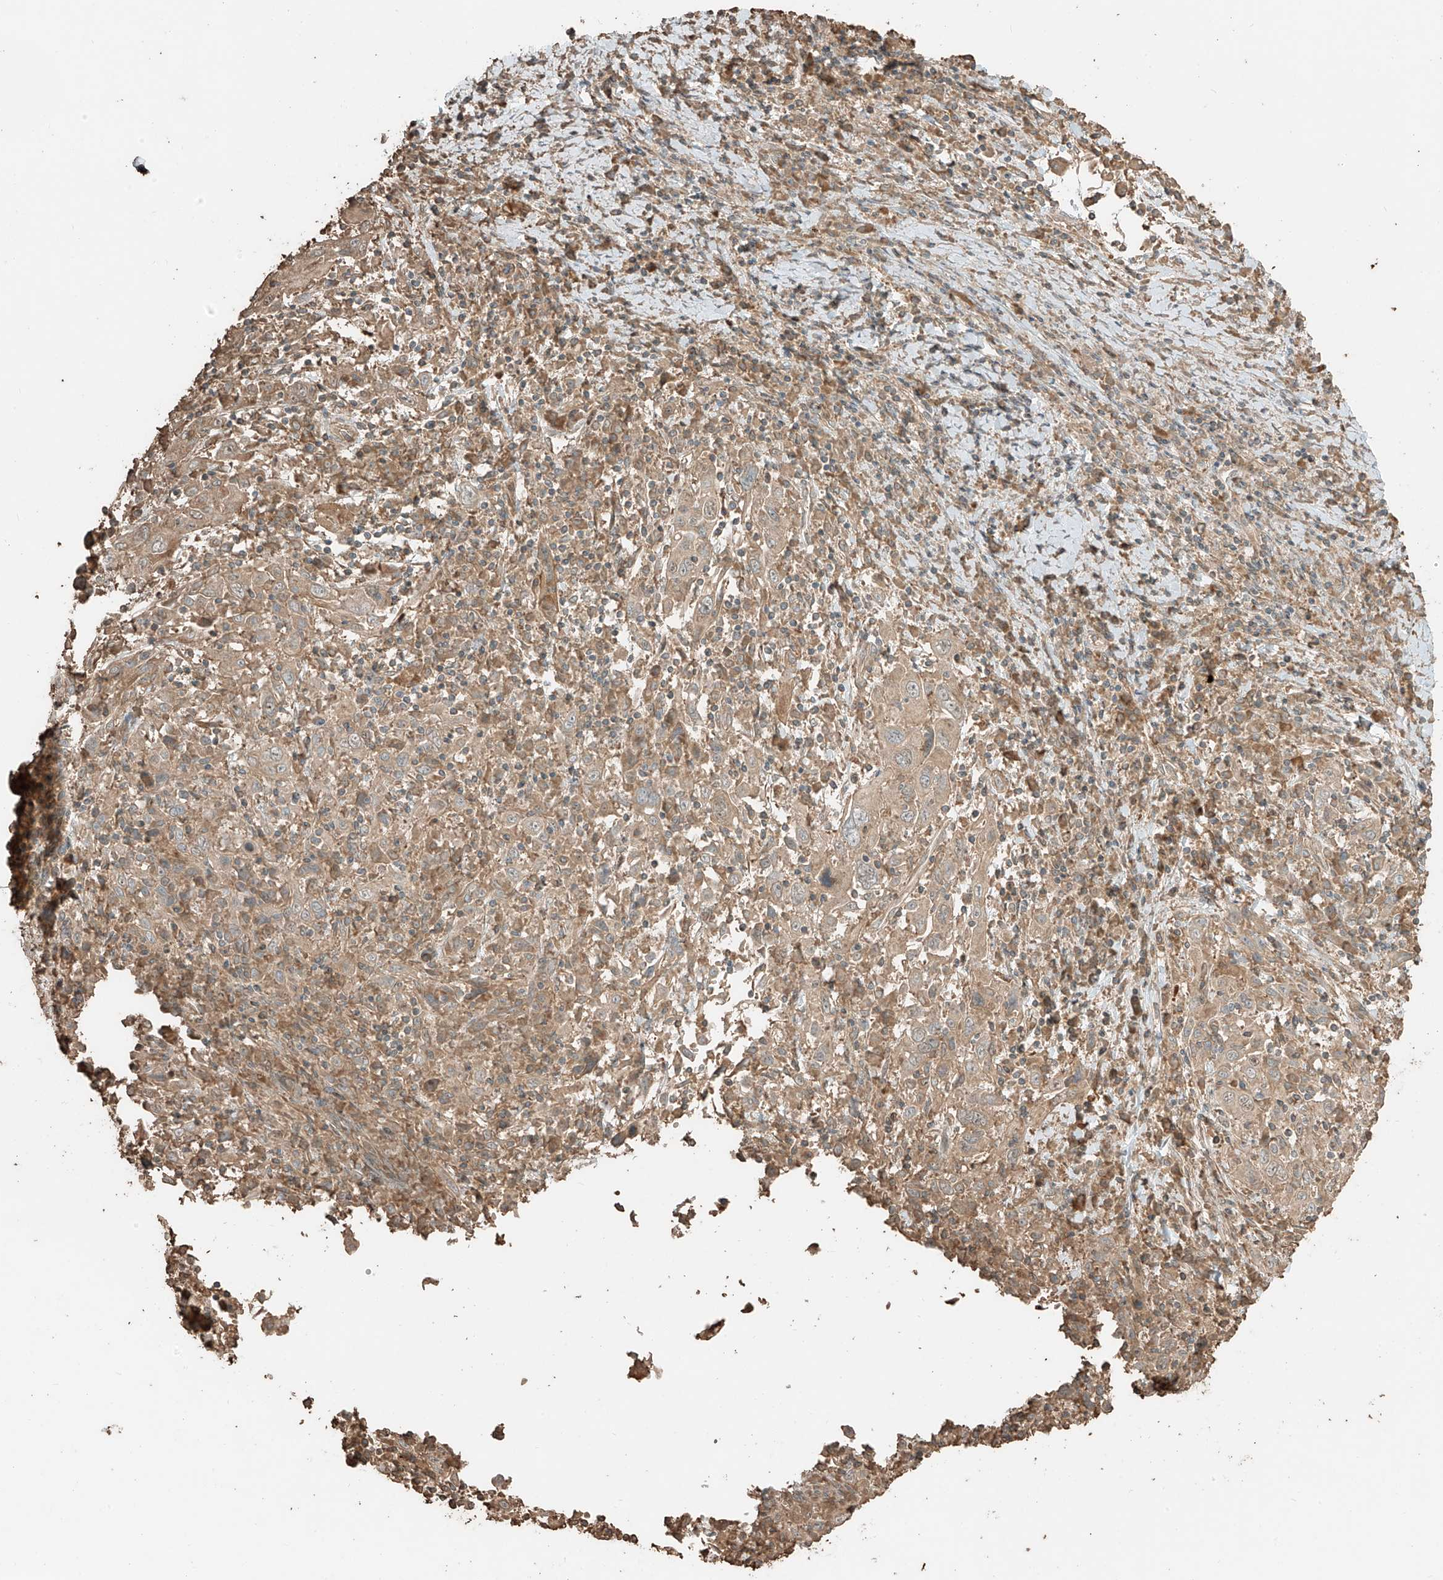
{"staining": {"intensity": "weak", "quantity": "25%-75%", "location": "cytoplasmic/membranous"}, "tissue": "cervical cancer", "cell_type": "Tumor cells", "image_type": "cancer", "snomed": [{"axis": "morphology", "description": "Squamous cell carcinoma, NOS"}, {"axis": "topography", "description": "Cervix"}], "caption": "Tumor cells exhibit low levels of weak cytoplasmic/membranous staining in approximately 25%-75% of cells in human cervical cancer (squamous cell carcinoma). The staining was performed using DAB, with brown indicating positive protein expression. Nuclei are stained blue with hematoxylin.", "gene": "RFTN2", "patient": {"sex": "female", "age": 46}}